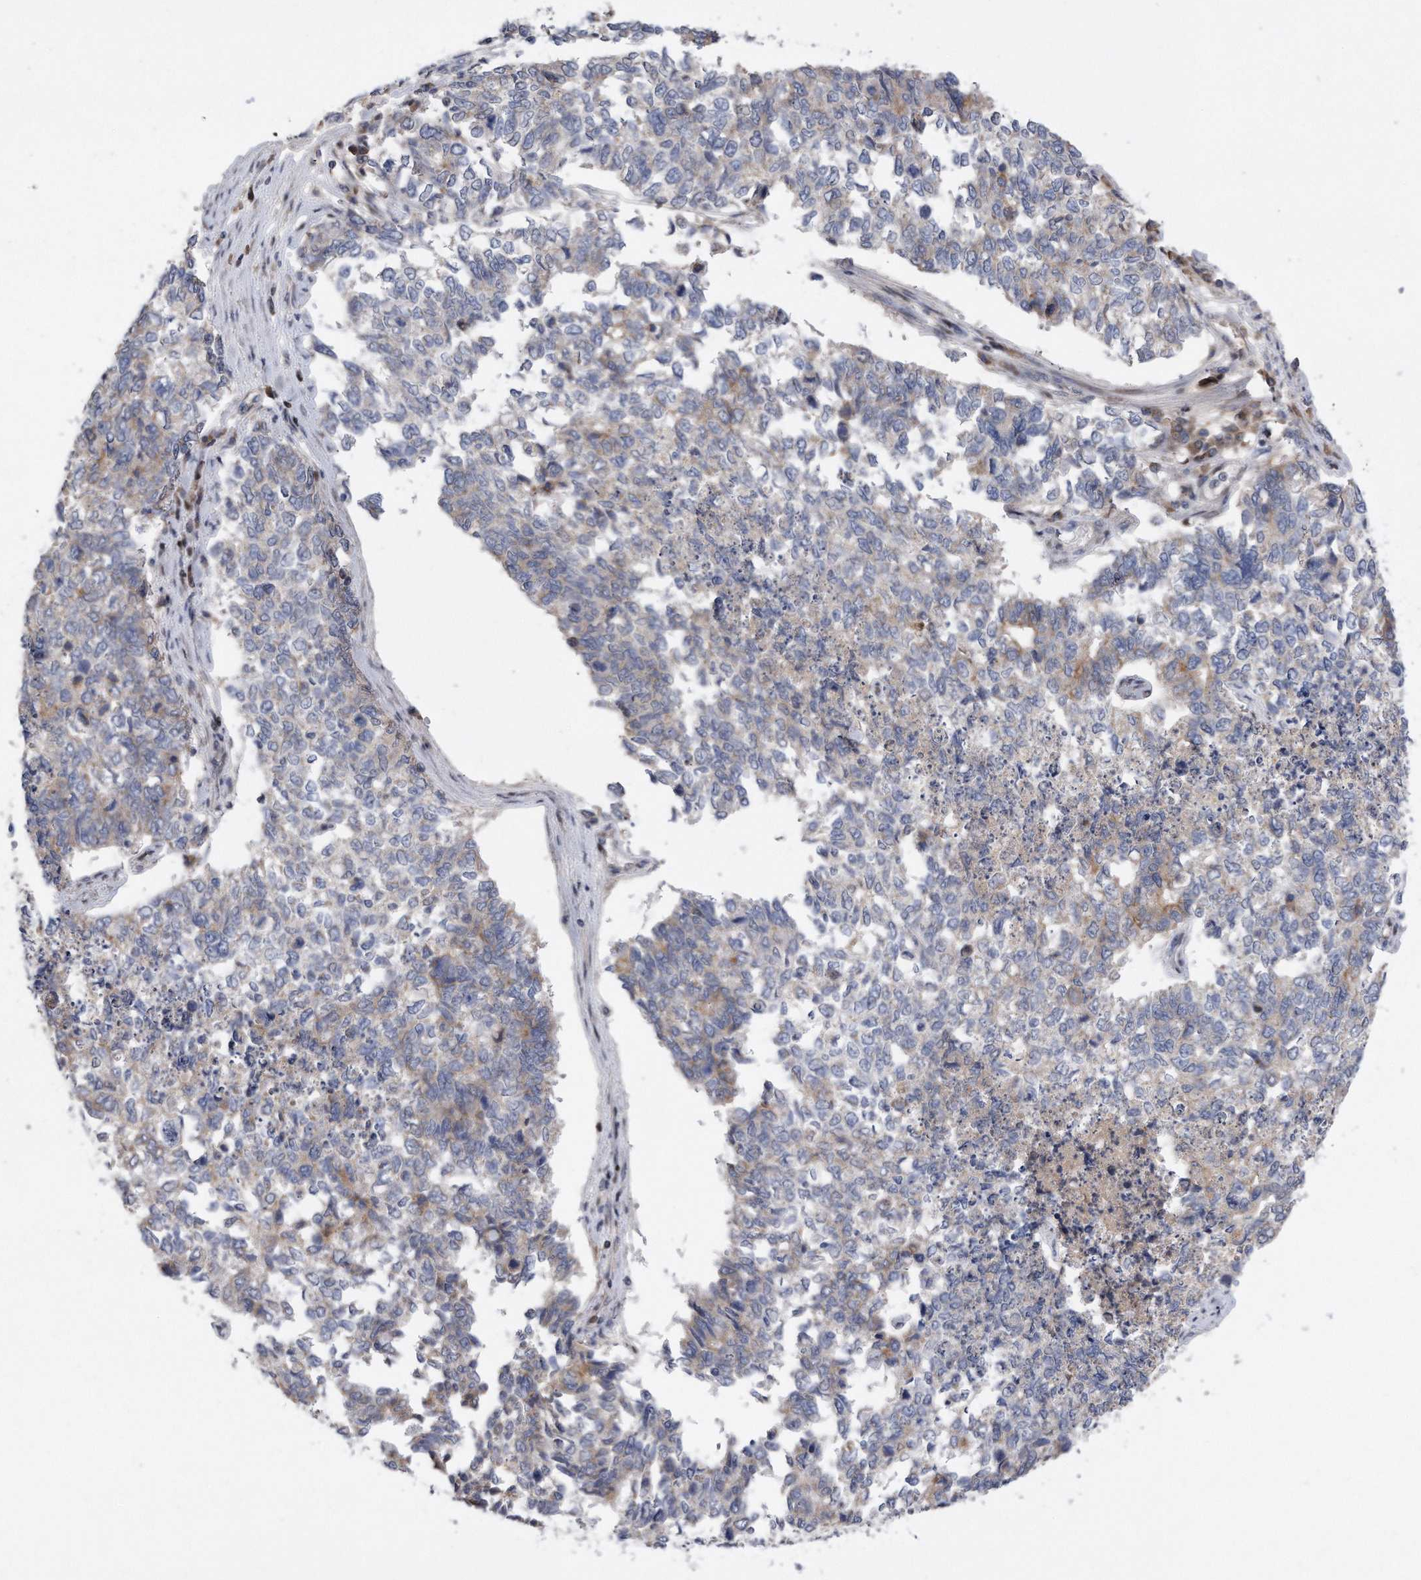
{"staining": {"intensity": "negative", "quantity": "none", "location": "none"}, "tissue": "cervical cancer", "cell_type": "Tumor cells", "image_type": "cancer", "snomed": [{"axis": "morphology", "description": "Squamous cell carcinoma, NOS"}, {"axis": "topography", "description": "Cervix"}], "caption": "Tumor cells are negative for brown protein staining in cervical squamous cell carcinoma.", "gene": "CDH12", "patient": {"sex": "female", "age": 63}}